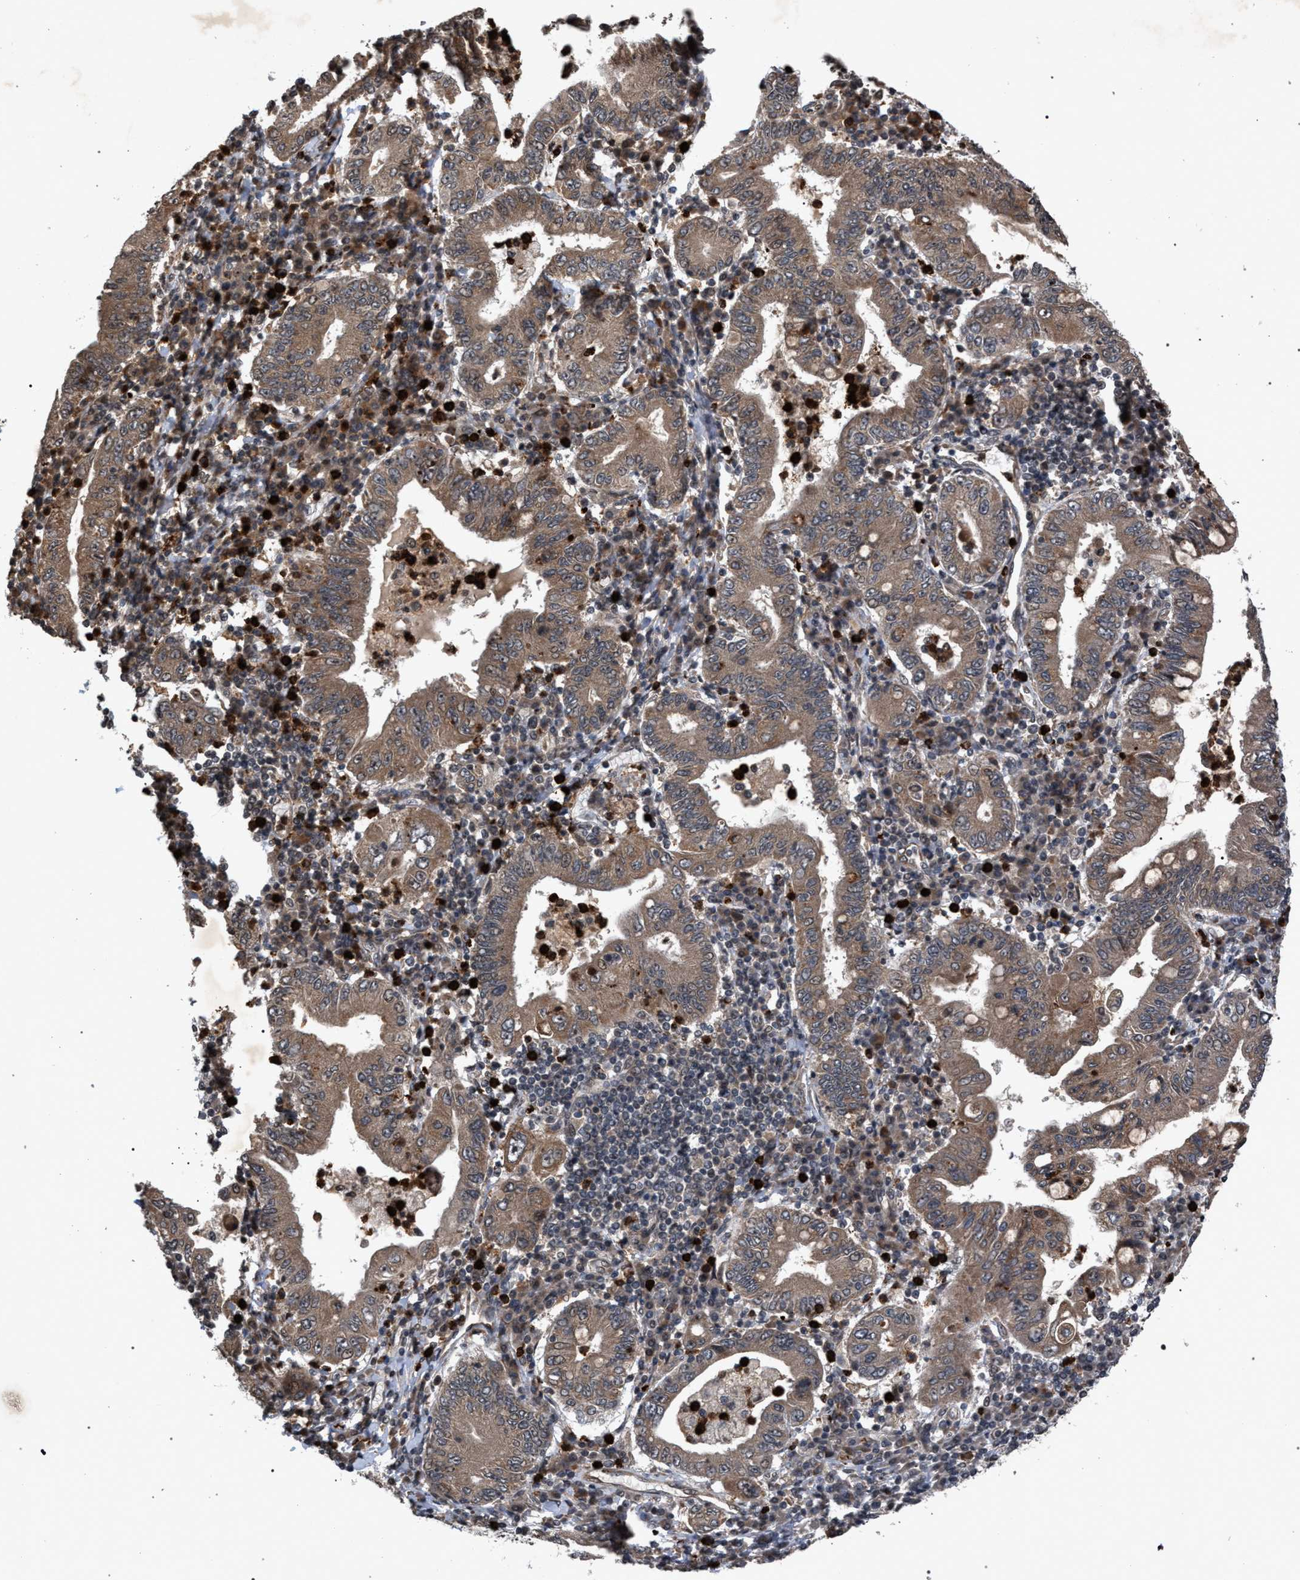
{"staining": {"intensity": "moderate", "quantity": ">75%", "location": "cytoplasmic/membranous"}, "tissue": "stomach cancer", "cell_type": "Tumor cells", "image_type": "cancer", "snomed": [{"axis": "morphology", "description": "Normal tissue, NOS"}, {"axis": "morphology", "description": "Adenocarcinoma, NOS"}, {"axis": "topography", "description": "Esophagus"}, {"axis": "topography", "description": "Stomach, upper"}, {"axis": "topography", "description": "Peripheral nerve tissue"}], "caption": "Immunohistochemistry (IHC) (DAB (3,3'-diaminobenzidine)) staining of human adenocarcinoma (stomach) demonstrates moderate cytoplasmic/membranous protein staining in about >75% of tumor cells. (DAB = brown stain, brightfield microscopy at high magnification).", "gene": "IRAK4", "patient": {"sex": "male", "age": 62}}